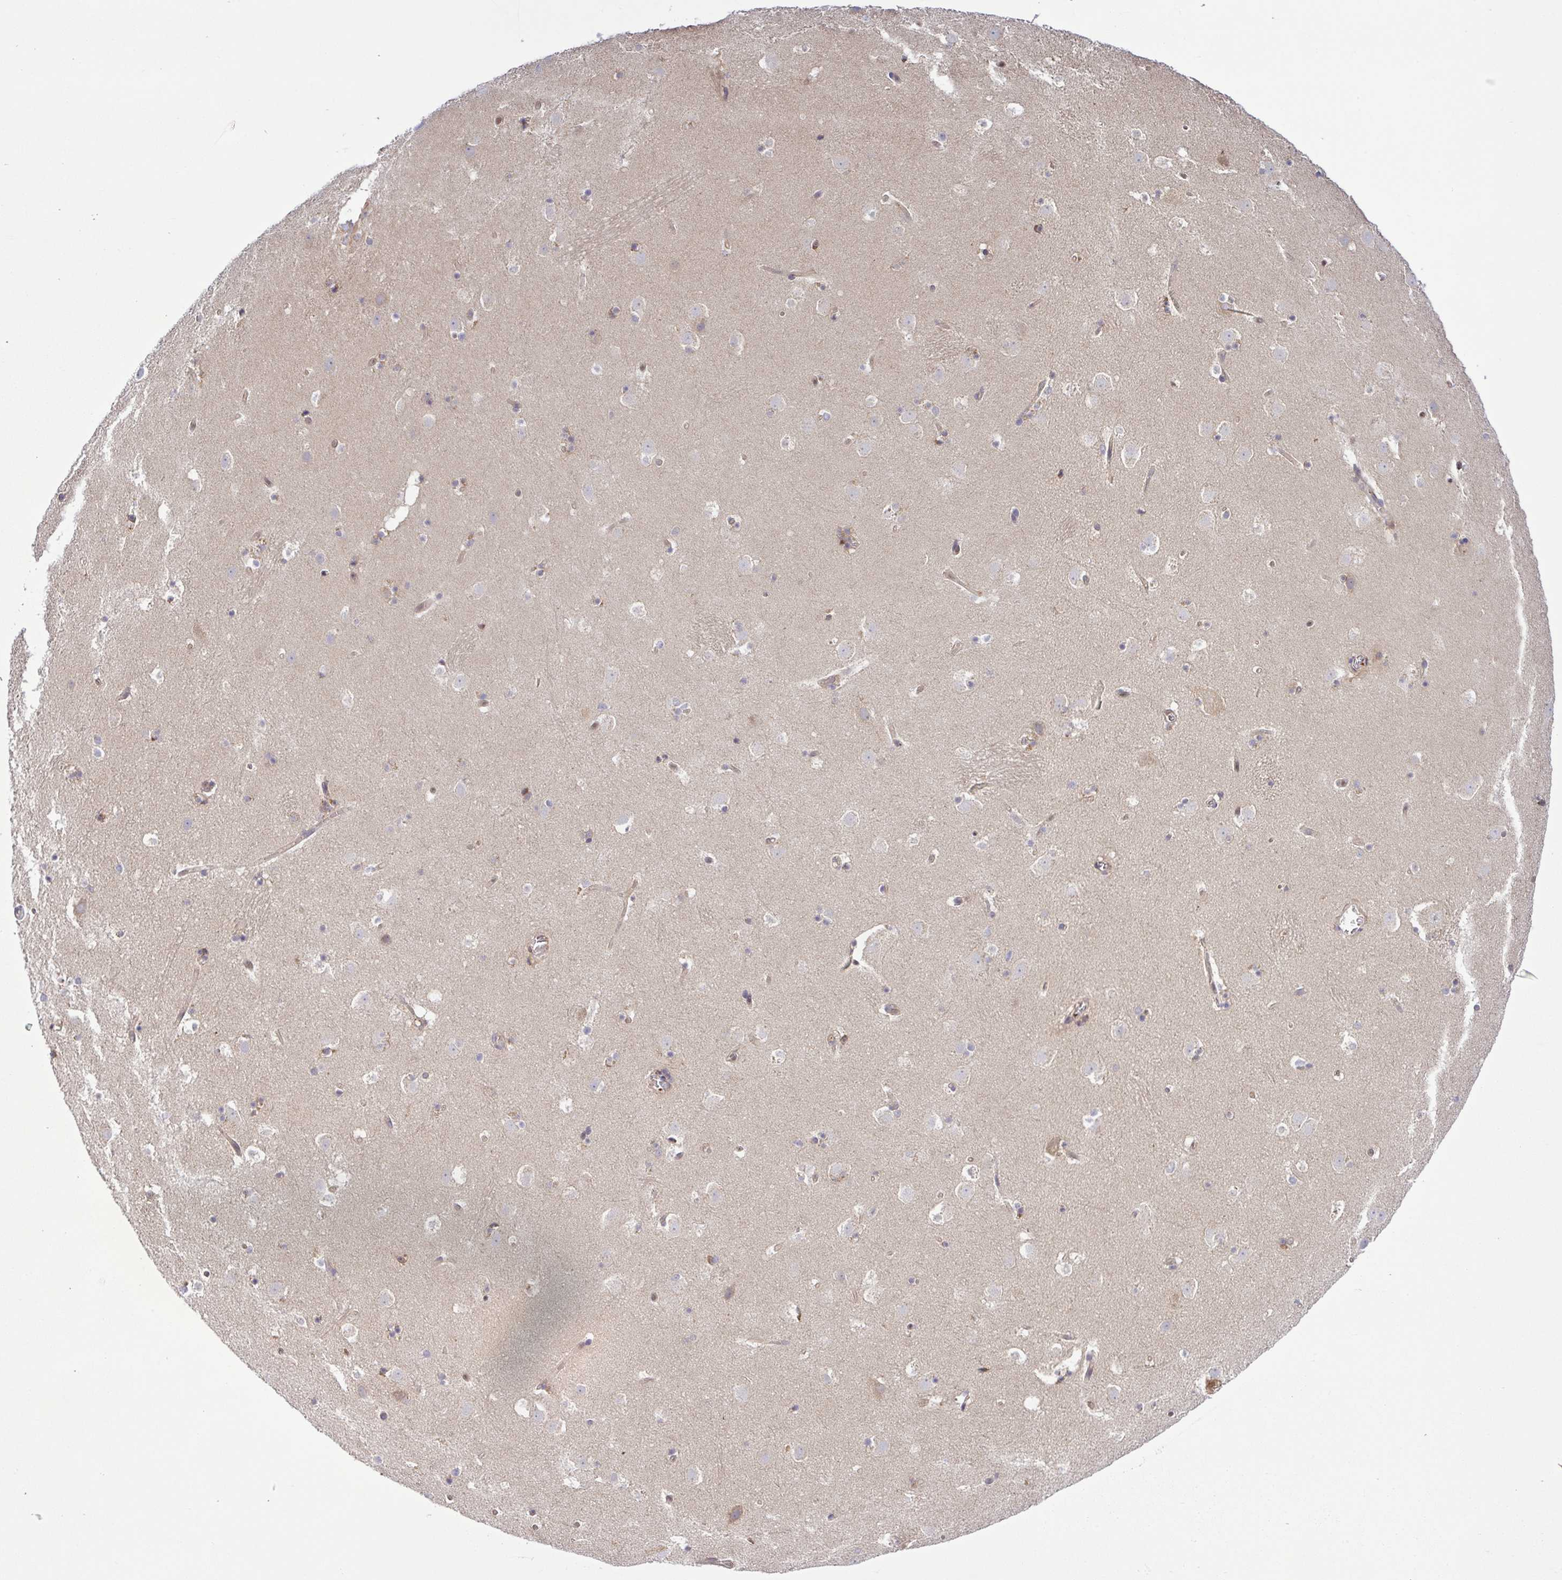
{"staining": {"intensity": "weak", "quantity": "<25%", "location": "cytoplasmic/membranous"}, "tissue": "caudate", "cell_type": "Glial cells", "image_type": "normal", "snomed": [{"axis": "morphology", "description": "Normal tissue, NOS"}, {"axis": "topography", "description": "Lateral ventricle wall"}], "caption": "The image reveals no significant staining in glial cells of caudate.", "gene": "UBE4A", "patient": {"sex": "male", "age": 37}}